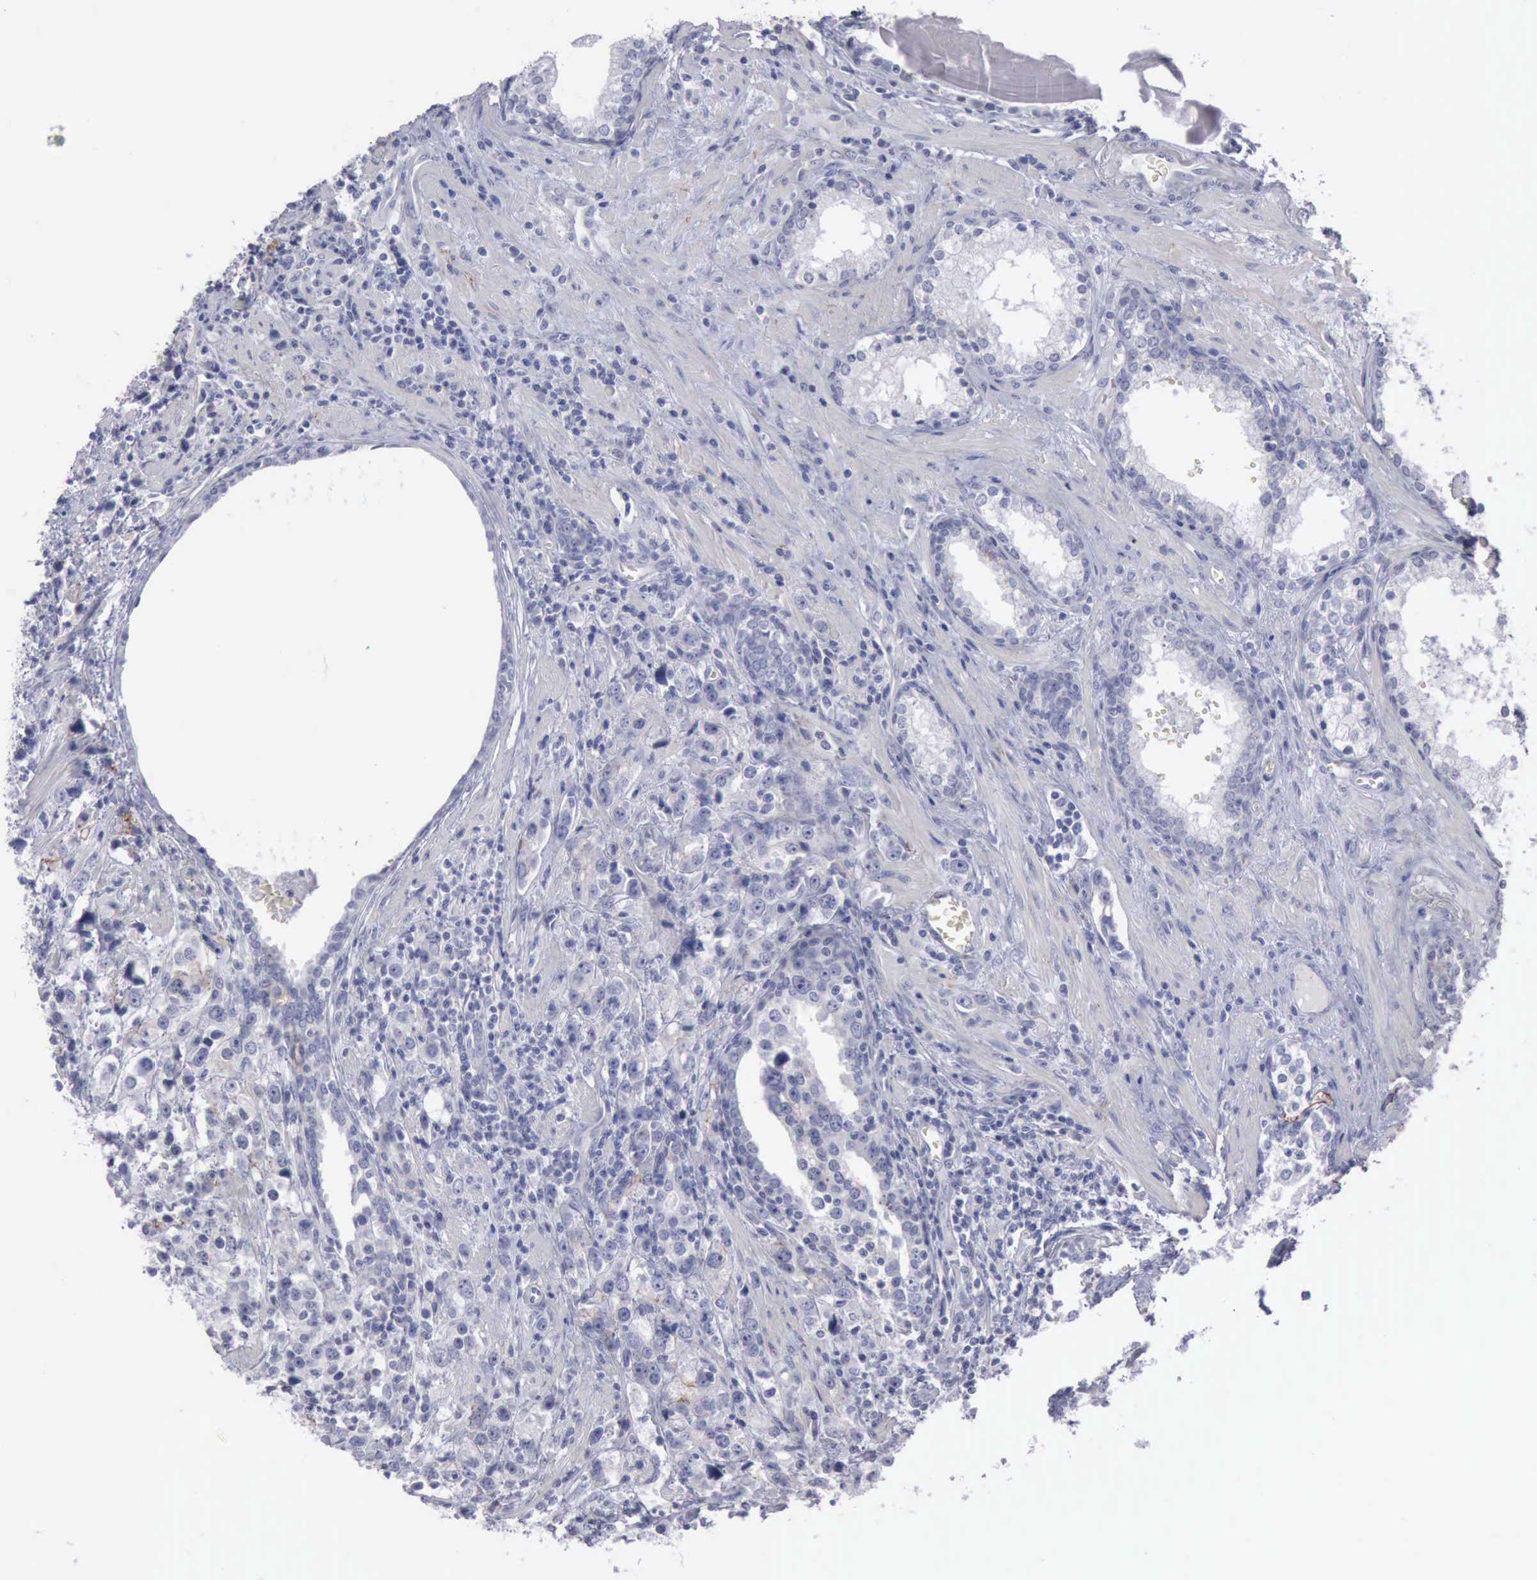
{"staining": {"intensity": "weak", "quantity": "<25%", "location": "cytoplasmic/membranous"}, "tissue": "prostate cancer", "cell_type": "Tumor cells", "image_type": "cancer", "snomed": [{"axis": "morphology", "description": "Adenocarcinoma, High grade"}, {"axis": "topography", "description": "Prostate"}], "caption": "DAB (3,3'-diaminobenzidine) immunohistochemical staining of human prostate cancer (high-grade adenocarcinoma) demonstrates no significant positivity in tumor cells.", "gene": "CDH2", "patient": {"sex": "male", "age": 71}}